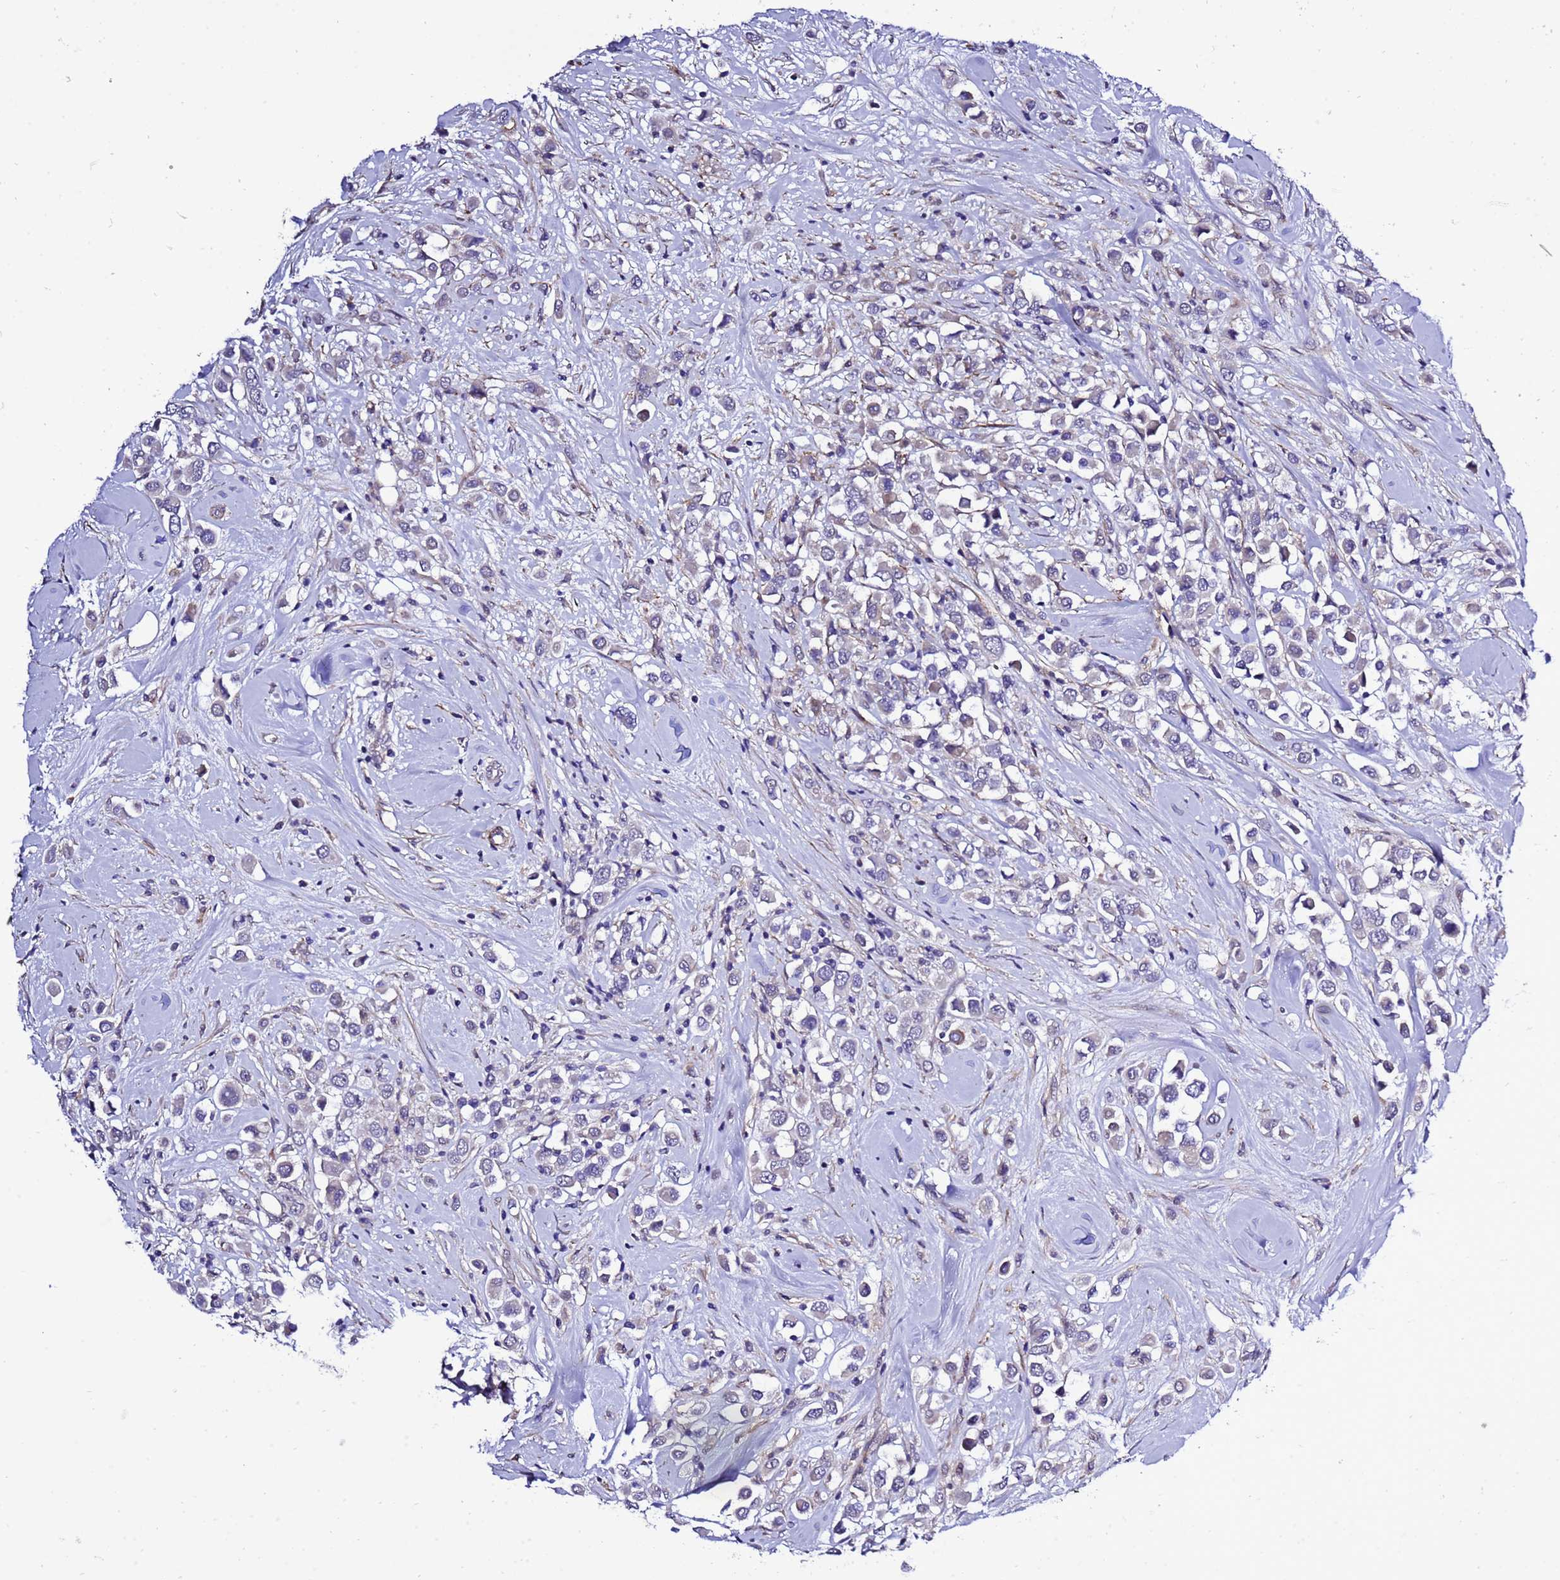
{"staining": {"intensity": "negative", "quantity": "none", "location": "none"}, "tissue": "breast cancer", "cell_type": "Tumor cells", "image_type": "cancer", "snomed": [{"axis": "morphology", "description": "Duct carcinoma"}, {"axis": "topography", "description": "Breast"}], "caption": "A micrograph of human breast cancer is negative for staining in tumor cells.", "gene": "GZF1", "patient": {"sex": "female", "age": 61}}